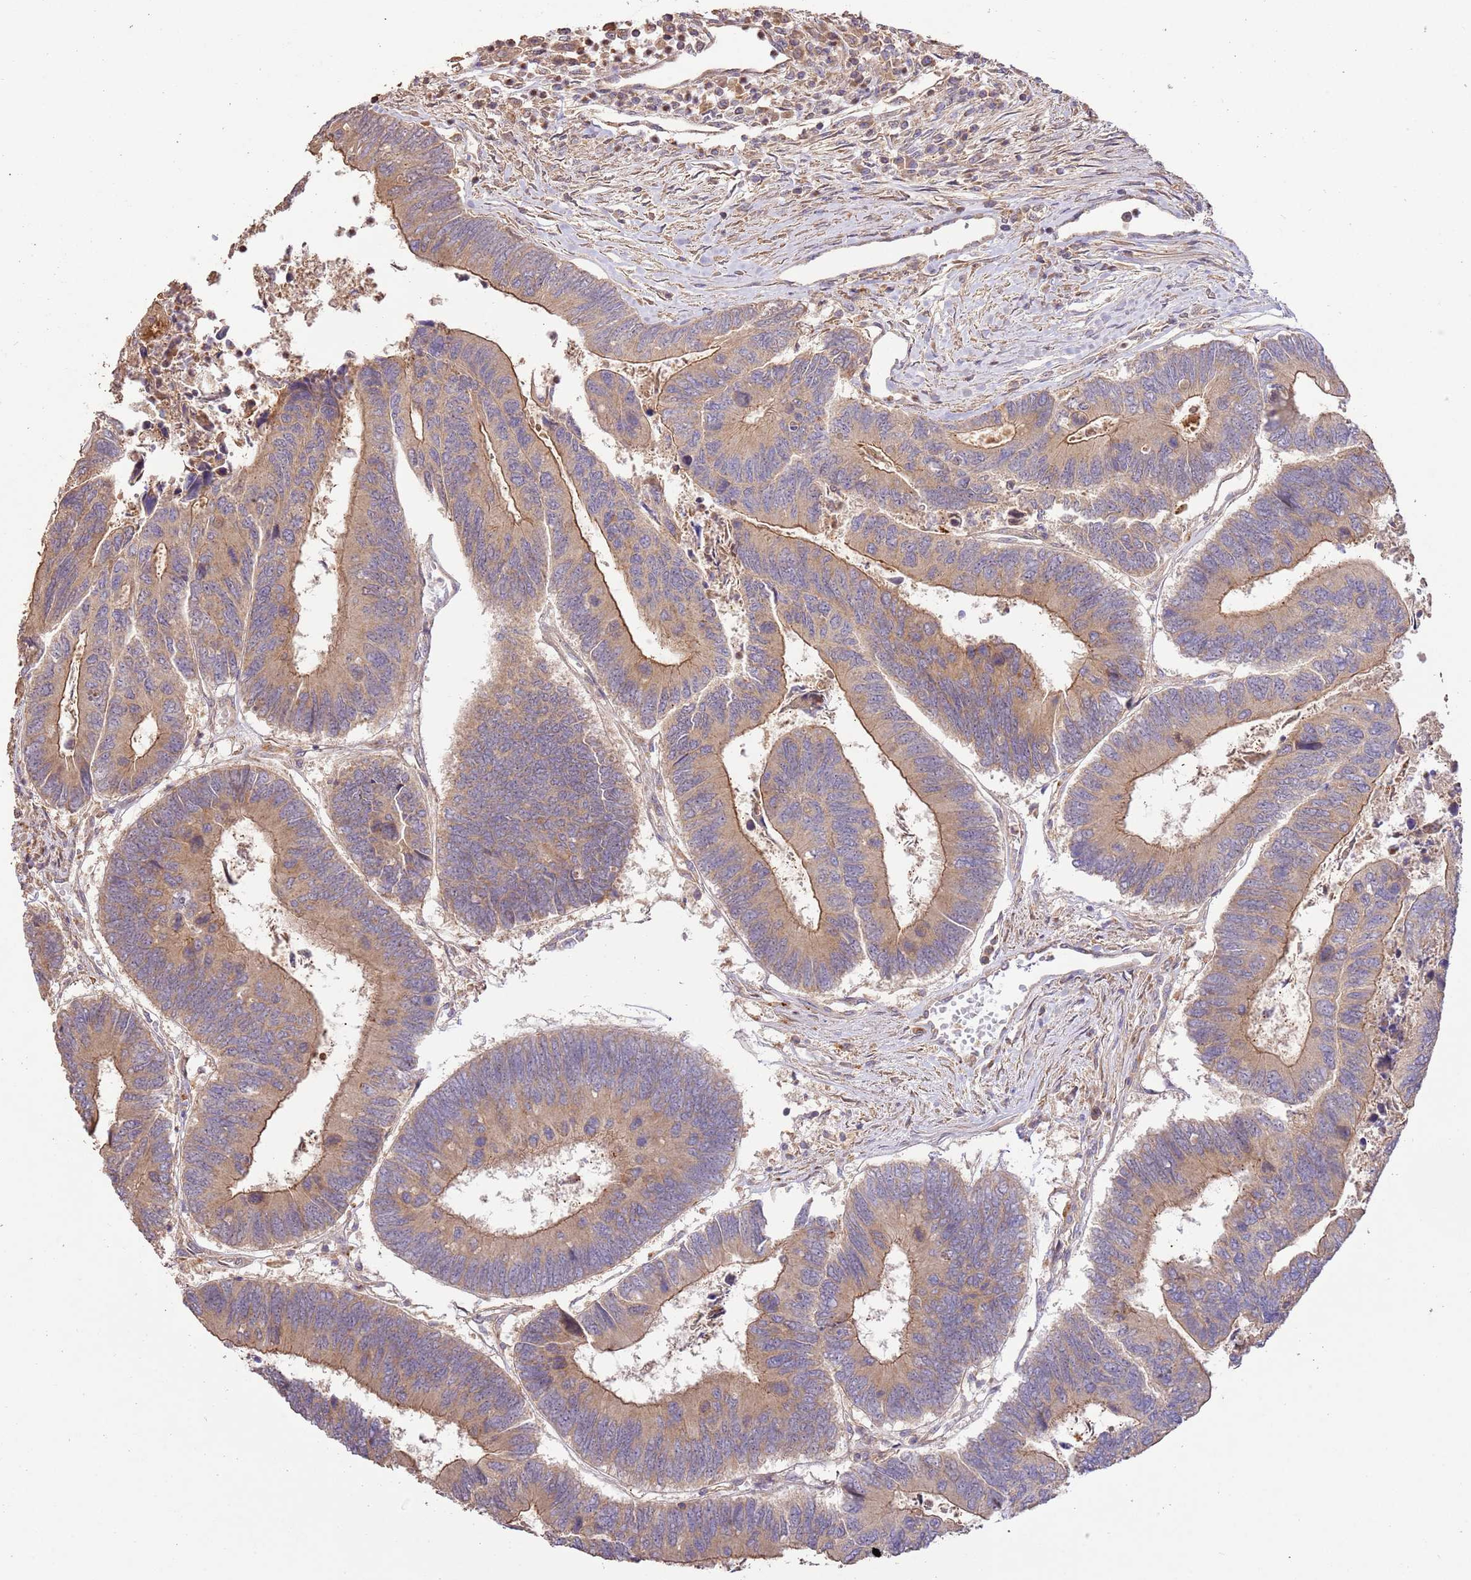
{"staining": {"intensity": "moderate", "quantity": "25%-75%", "location": "cytoplasmic/membranous"}, "tissue": "colorectal cancer", "cell_type": "Tumor cells", "image_type": "cancer", "snomed": [{"axis": "morphology", "description": "Adenocarcinoma, NOS"}, {"axis": "topography", "description": "Colon"}], "caption": "A brown stain highlights moderate cytoplasmic/membranous positivity of a protein in human adenocarcinoma (colorectal) tumor cells.", "gene": "CEP55", "patient": {"sex": "female", "age": 67}}